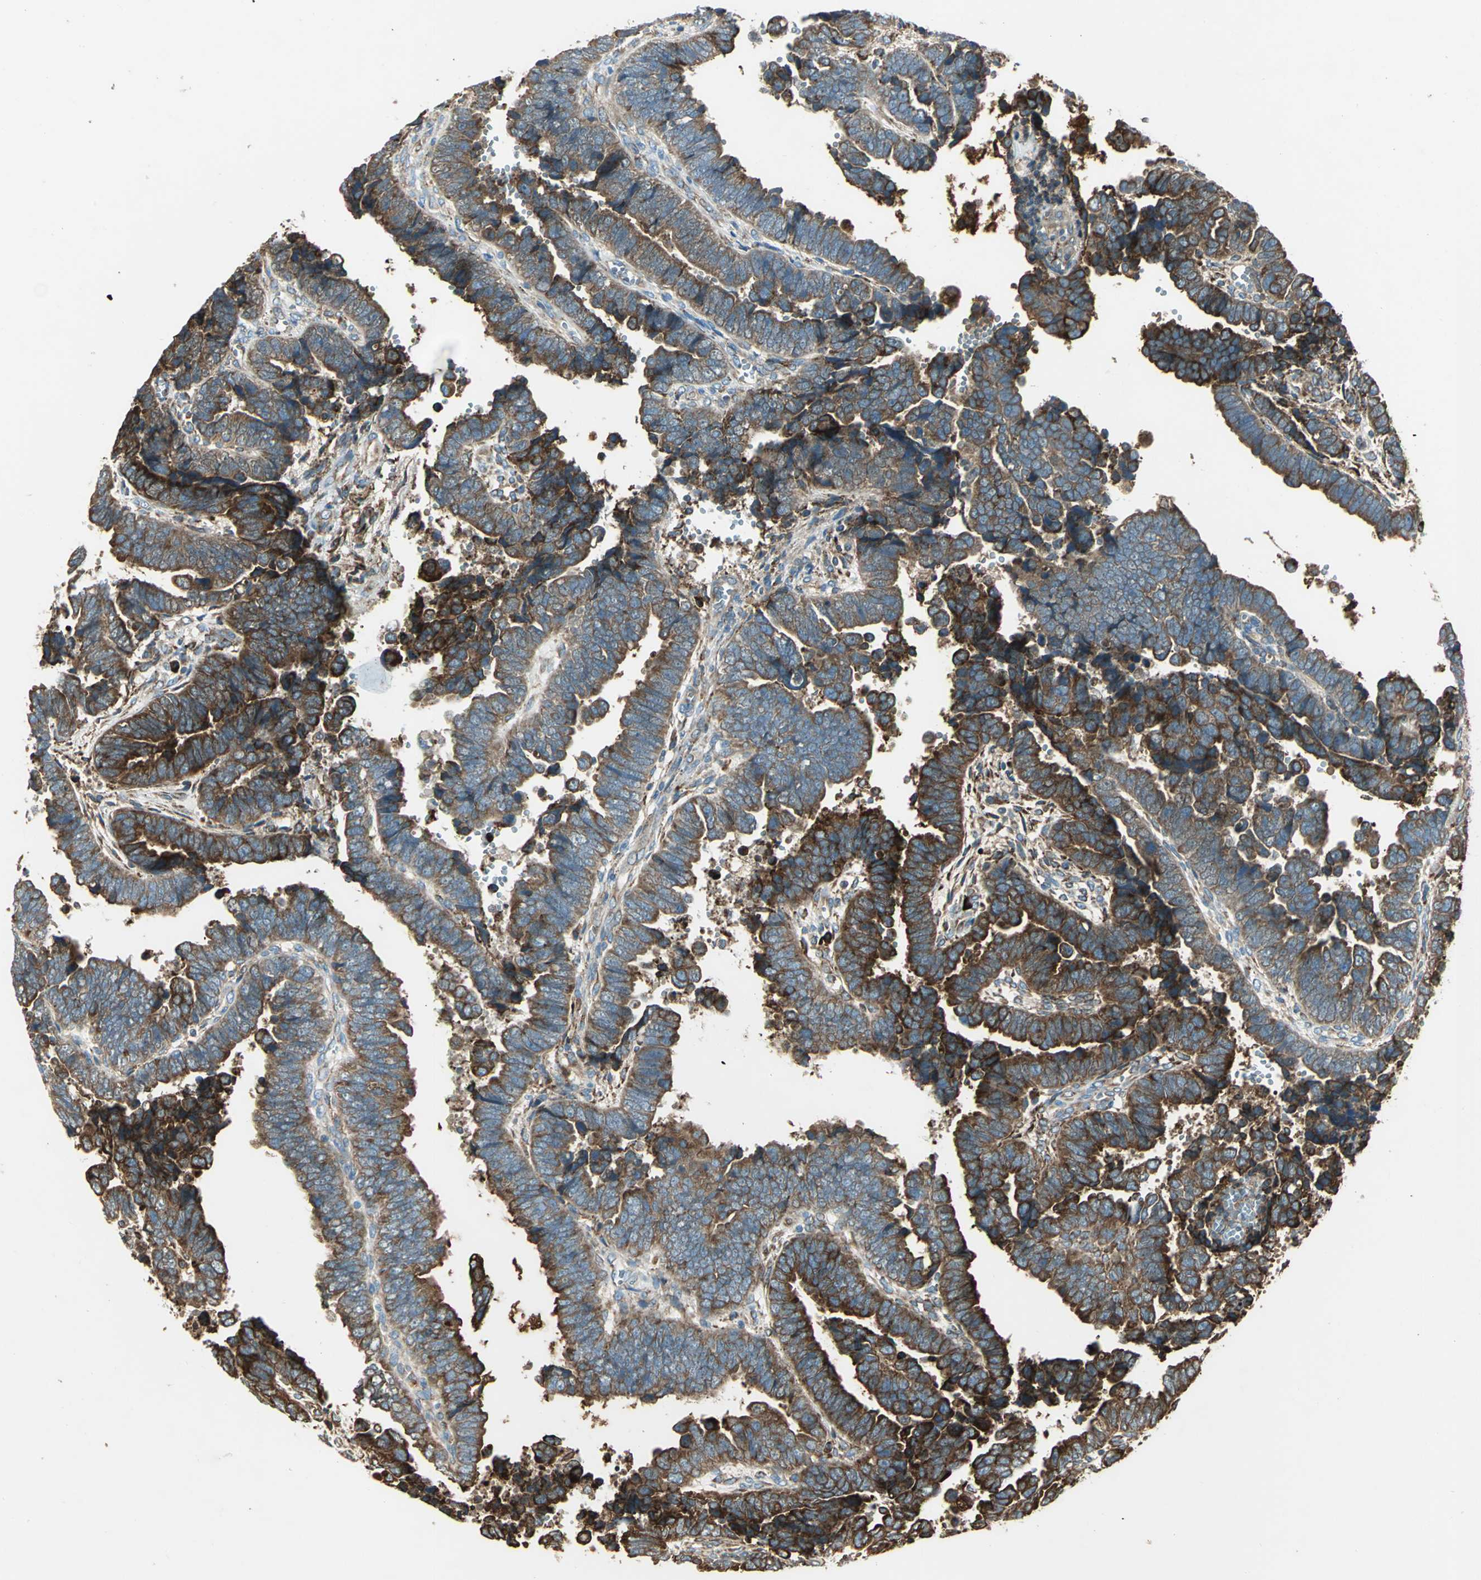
{"staining": {"intensity": "strong", "quantity": ">75%", "location": "cytoplasmic/membranous"}, "tissue": "endometrial cancer", "cell_type": "Tumor cells", "image_type": "cancer", "snomed": [{"axis": "morphology", "description": "Adenocarcinoma, NOS"}, {"axis": "topography", "description": "Endometrium"}], "caption": "IHC histopathology image of neoplastic tissue: human adenocarcinoma (endometrial) stained using immunohistochemistry reveals high levels of strong protein expression localized specifically in the cytoplasmic/membranous of tumor cells, appearing as a cytoplasmic/membranous brown color.", "gene": "PDIA4", "patient": {"sex": "female", "age": 75}}